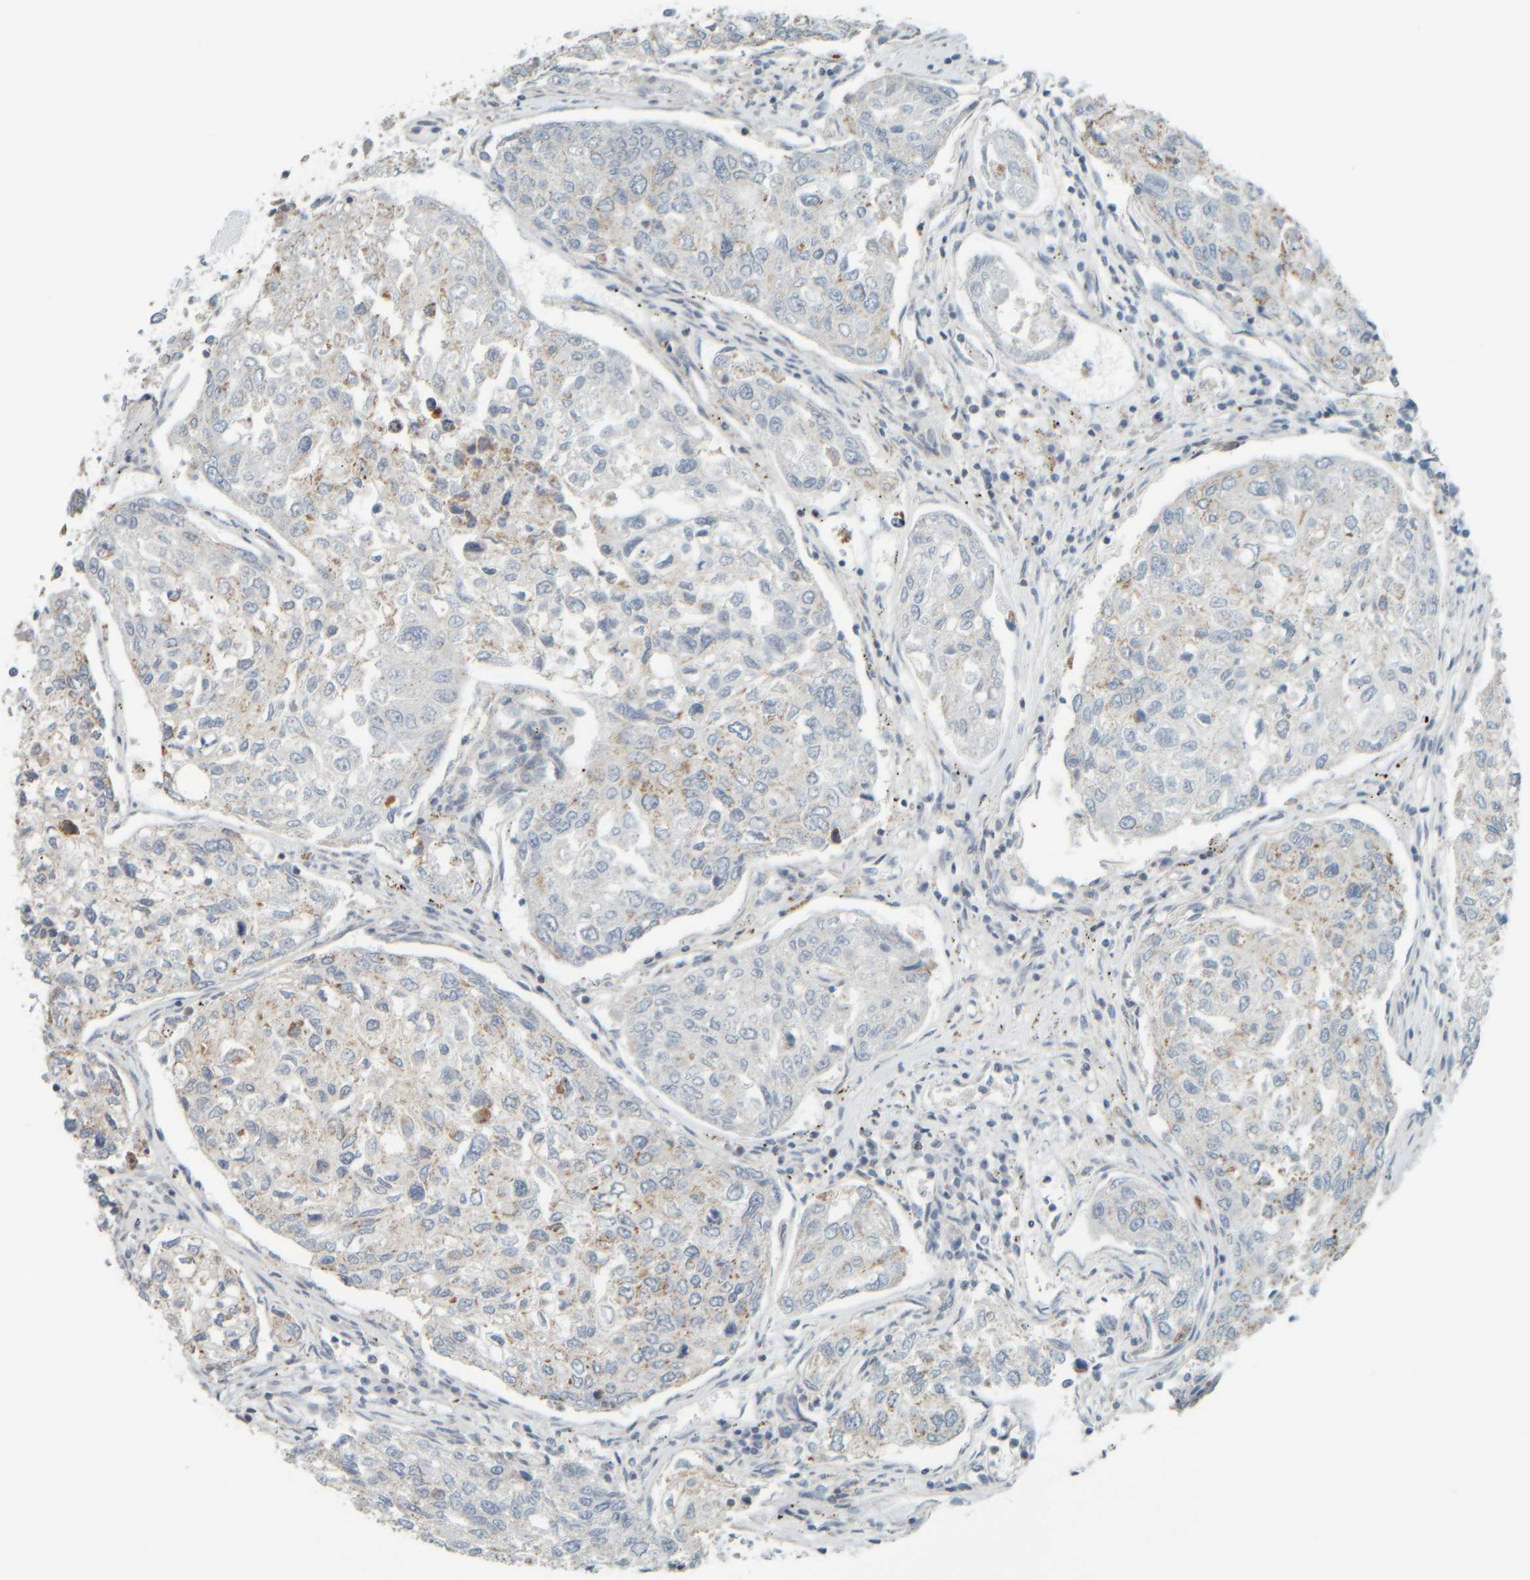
{"staining": {"intensity": "weak", "quantity": "<25%", "location": "cytoplasmic/membranous"}, "tissue": "urothelial cancer", "cell_type": "Tumor cells", "image_type": "cancer", "snomed": [{"axis": "morphology", "description": "Urothelial carcinoma, High grade"}, {"axis": "topography", "description": "Lymph node"}, {"axis": "topography", "description": "Urinary bladder"}], "caption": "This is an immunohistochemistry photomicrograph of urothelial carcinoma (high-grade). There is no expression in tumor cells.", "gene": "PTGES3L-AARSD1", "patient": {"sex": "male", "age": 51}}